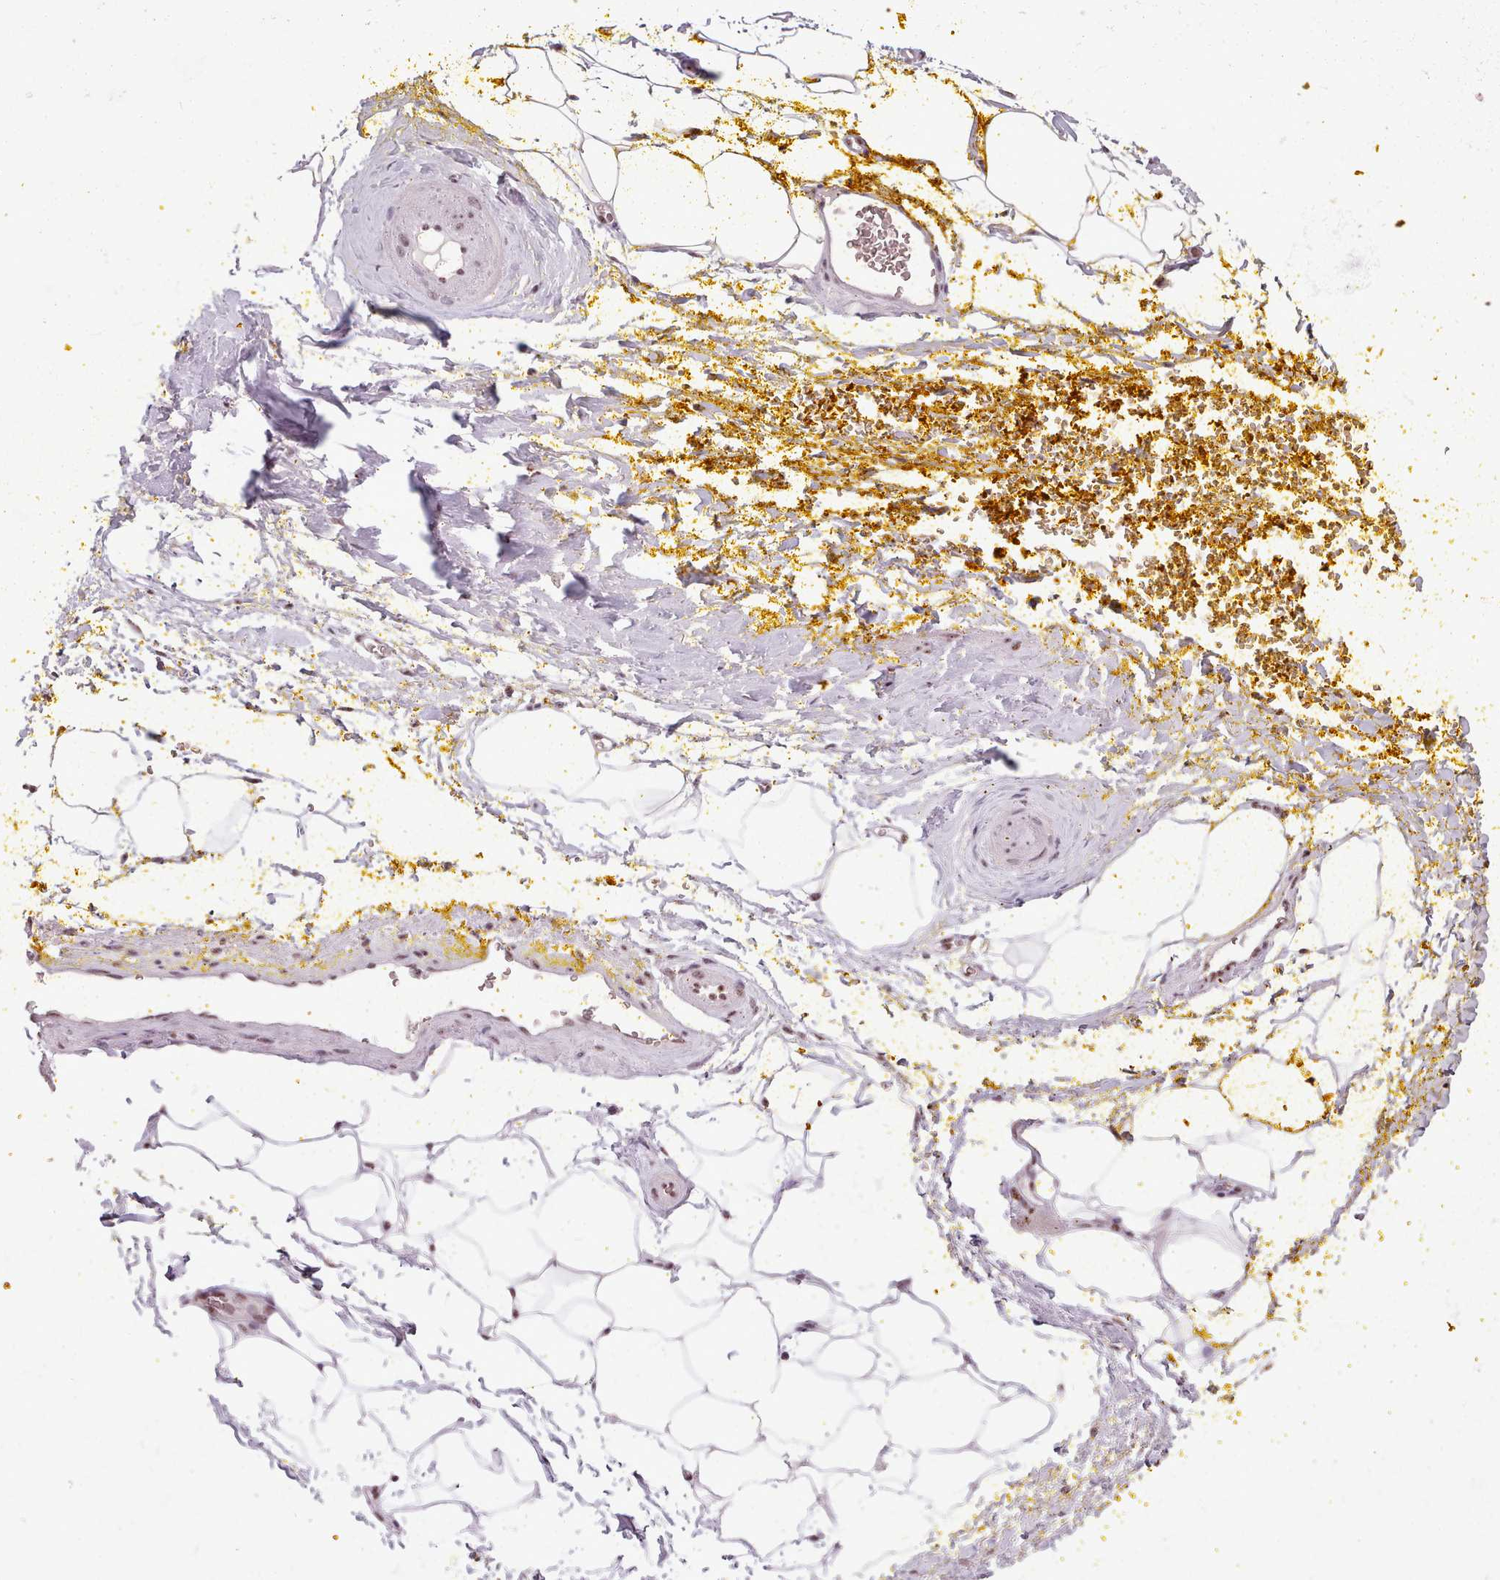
{"staining": {"intensity": "moderate", "quantity": ">75%", "location": "nuclear"}, "tissue": "adipose tissue", "cell_type": "Adipocytes", "image_type": "normal", "snomed": [{"axis": "morphology", "description": "Normal tissue, NOS"}, {"axis": "morphology", "description": "Adenocarcinoma, Low grade"}, {"axis": "topography", "description": "Prostate"}, {"axis": "topography", "description": "Peripheral nerve tissue"}], "caption": "Protein staining of normal adipose tissue shows moderate nuclear positivity in about >75% of adipocytes.", "gene": "SRRM1", "patient": {"sex": "male", "age": 63}}